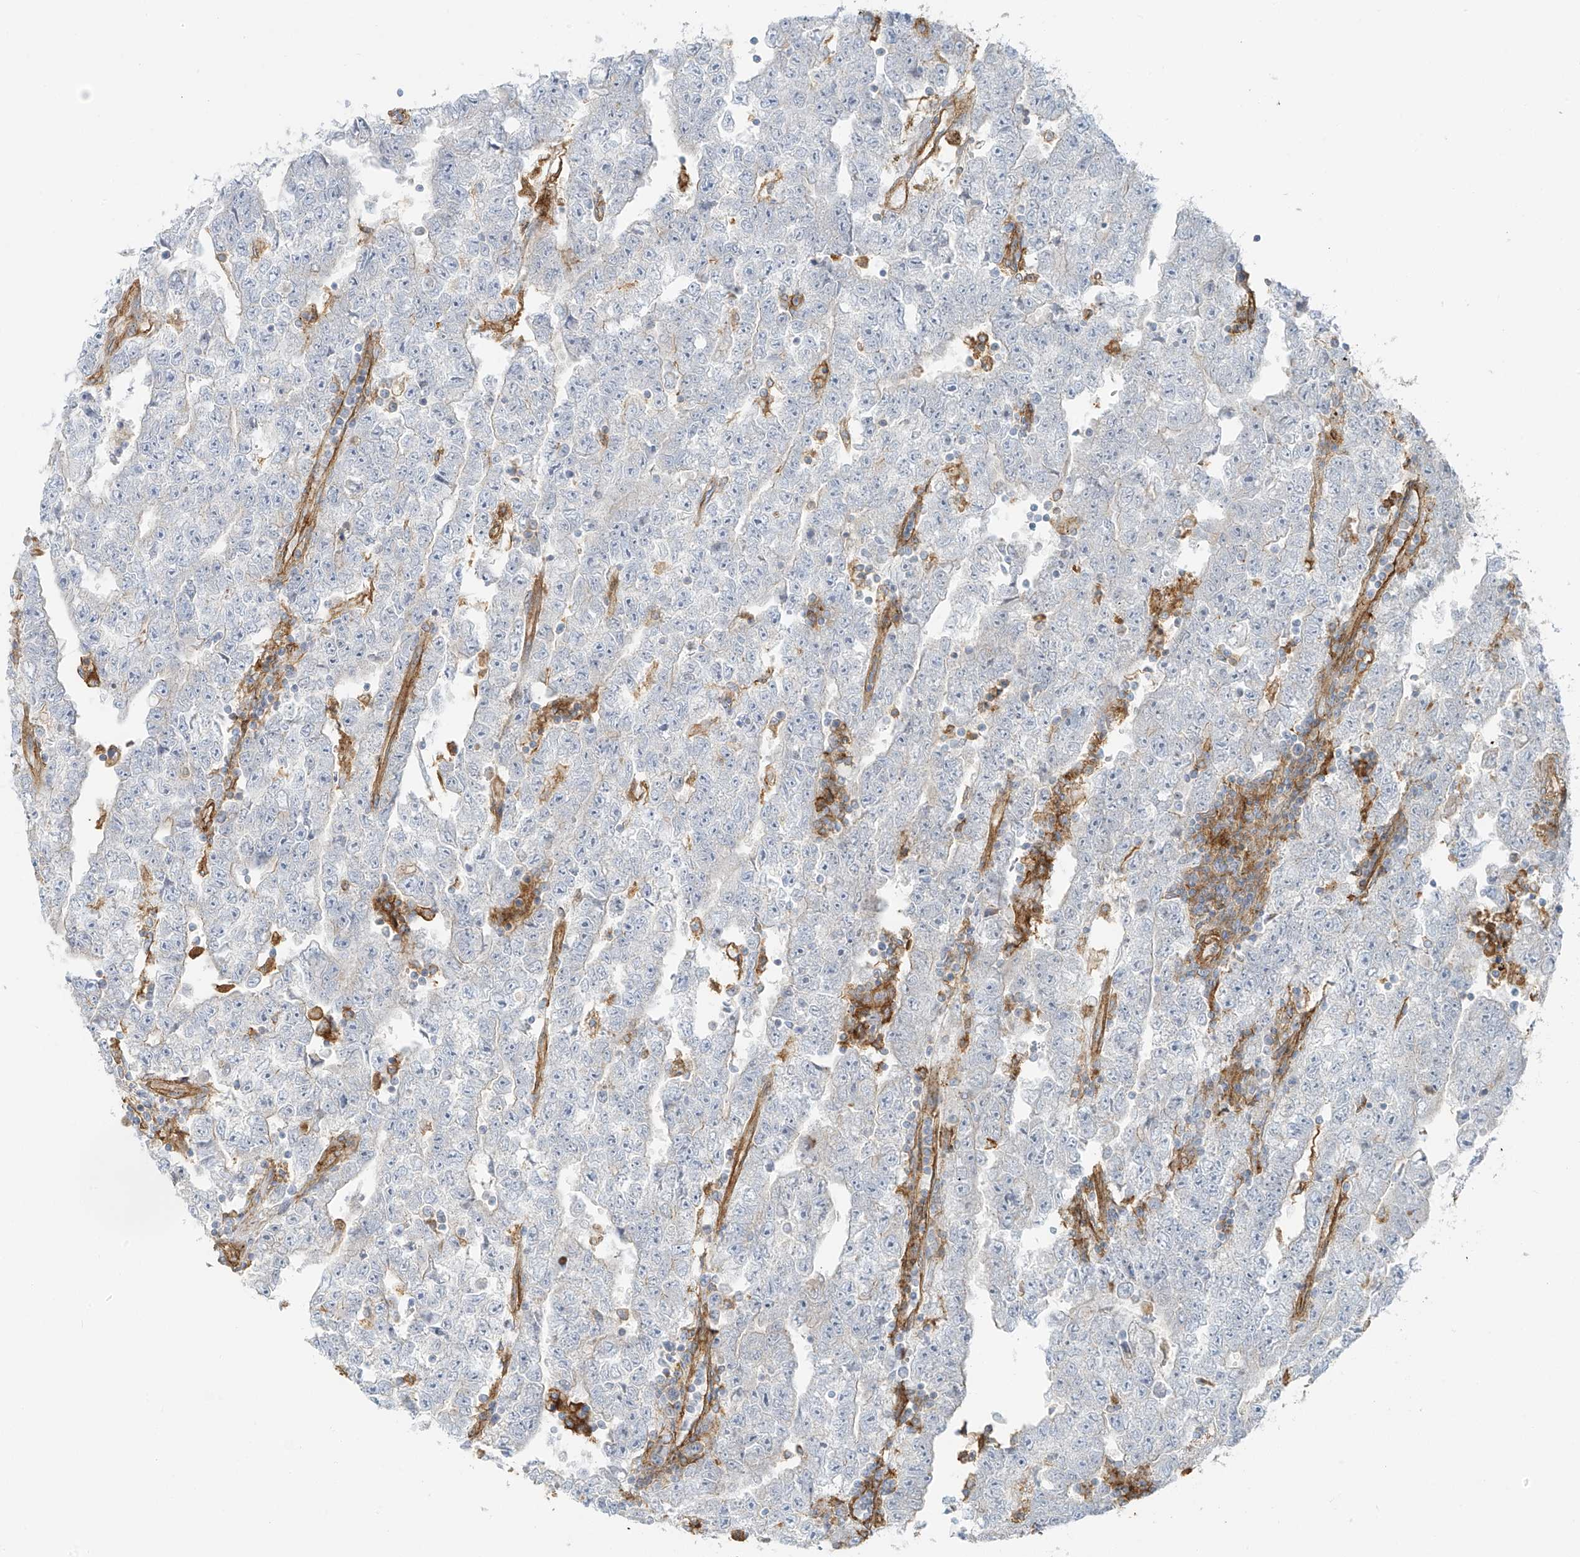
{"staining": {"intensity": "negative", "quantity": "none", "location": "none"}, "tissue": "testis cancer", "cell_type": "Tumor cells", "image_type": "cancer", "snomed": [{"axis": "morphology", "description": "Carcinoma, Embryonal, NOS"}, {"axis": "topography", "description": "Testis"}], "caption": "This is a histopathology image of immunohistochemistry staining of testis cancer, which shows no positivity in tumor cells.", "gene": "VAMP5", "patient": {"sex": "male", "age": 25}}